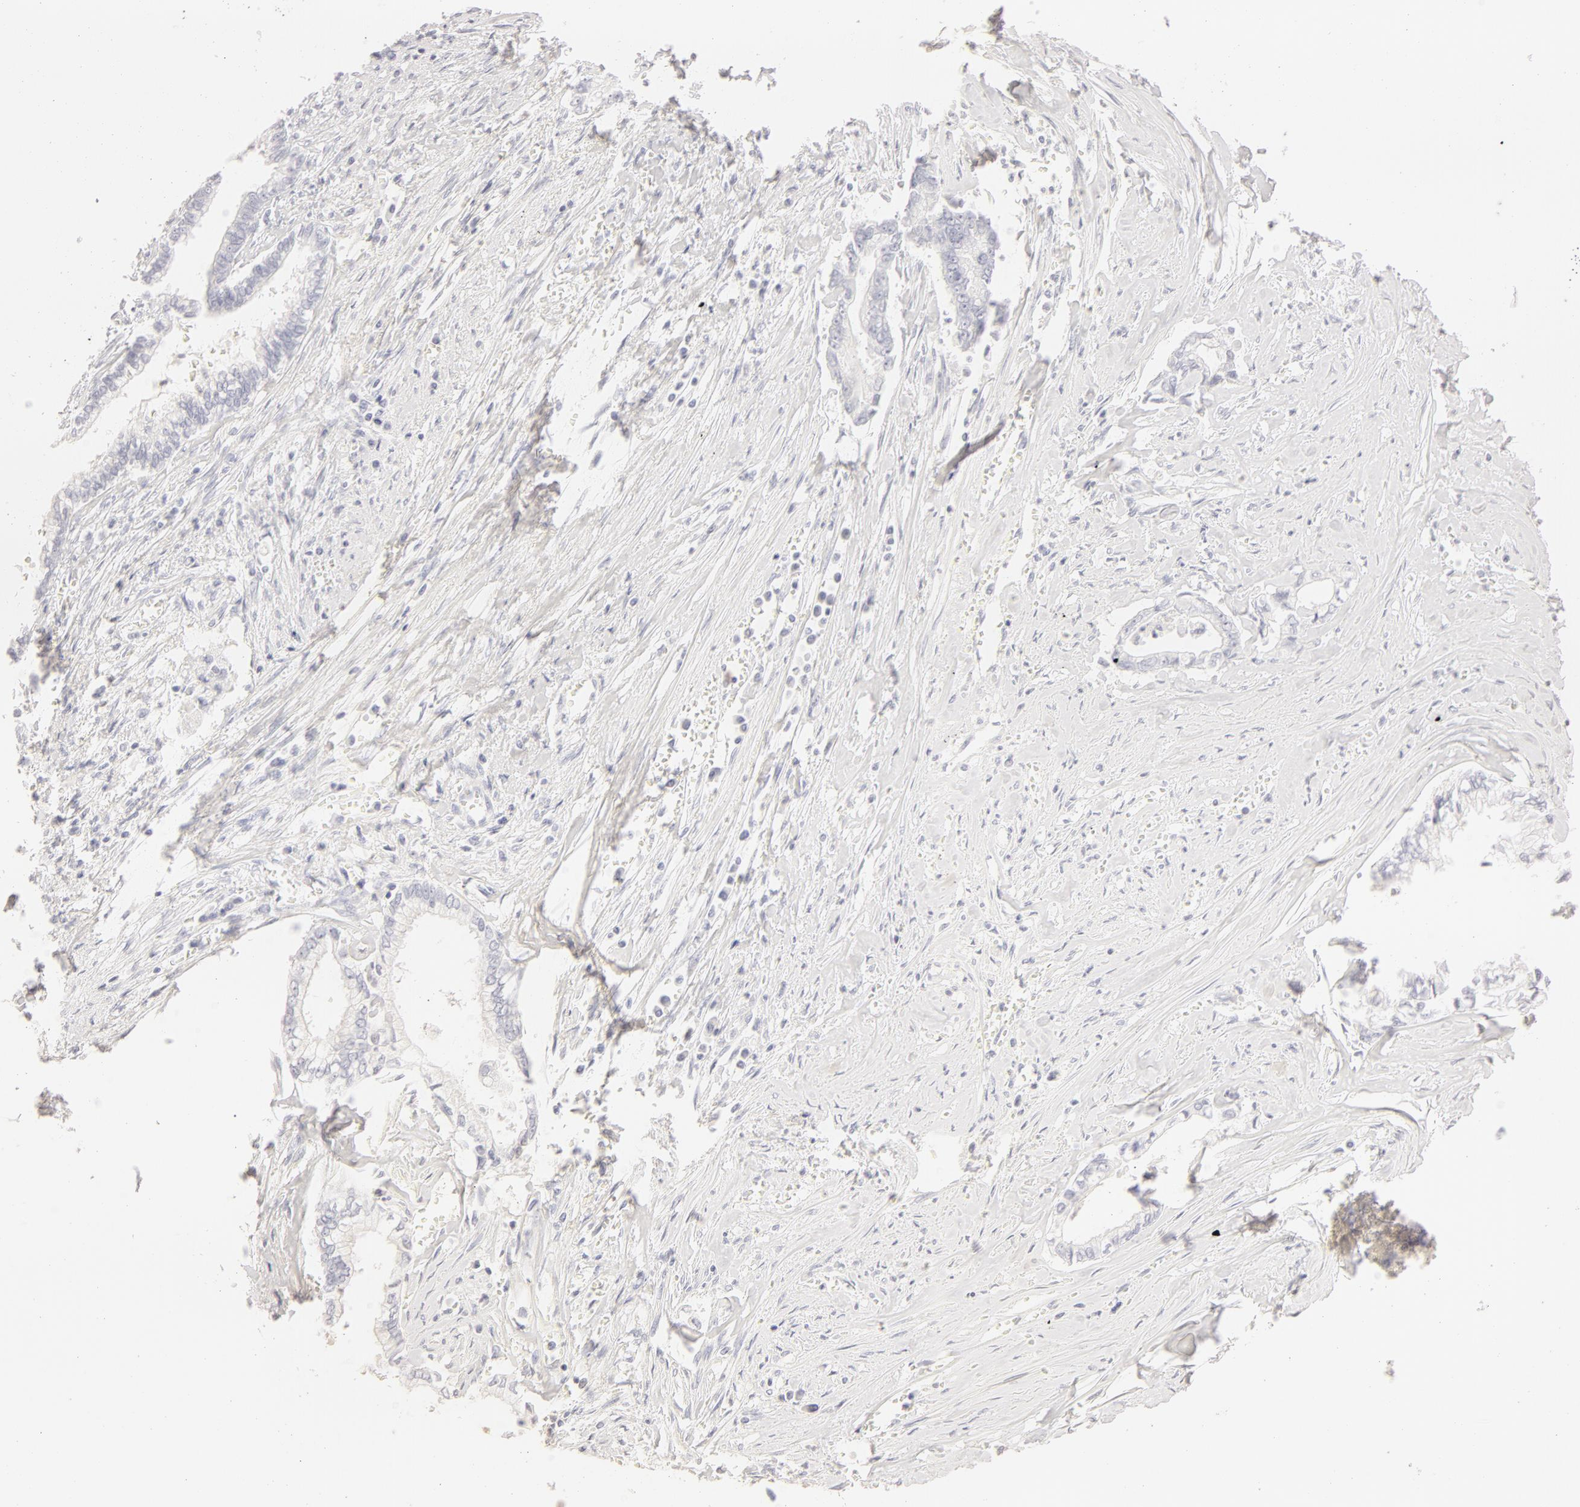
{"staining": {"intensity": "negative", "quantity": "none", "location": "none"}, "tissue": "liver cancer", "cell_type": "Tumor cells", "image_type": "cancer", "snomed": [{"axis": "morphology", "description": "Cholangiocarcinoma"}, {"axis": "topography", "description": "Liver"}], "caption": "DAB (3,3'-diaminobenzidine) immunohistochemical staining of human cholangiocarcinoma (liver) demonstrates no significant positivity in tumor cells.", "gene": "LGALS7B", "patient": {"sex": "male", "age": 57}}